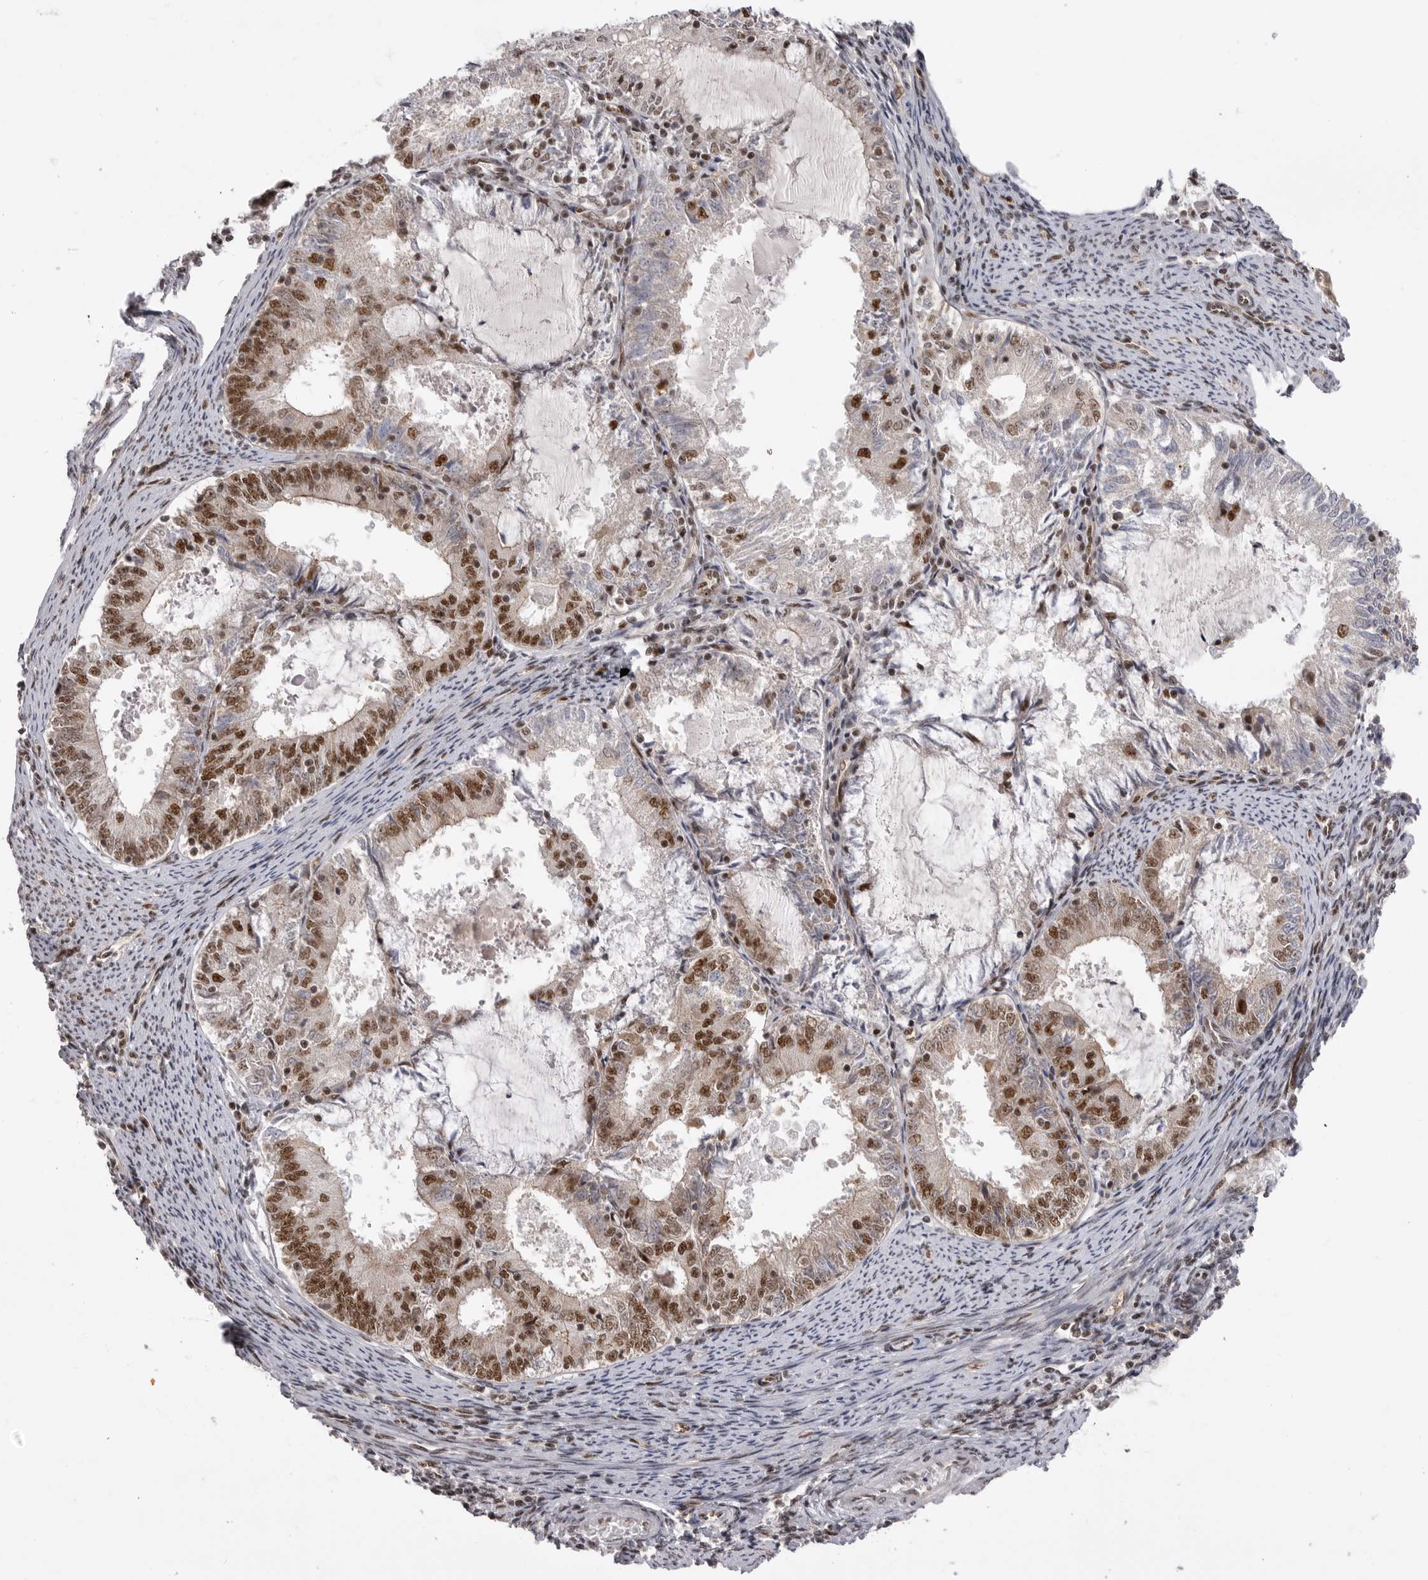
{"staining": {"intensity": "moderate", "quantity": ">75%", "location": "nuclear"}, "tissue": "endometrial cancer", "cell_type": "Tumor cells", "image_type": "cancer", "snomed": [{"axis": "morphology", "description": "Adenocarcinoma, NOS"}, {"axis": "topography", "description": "Endometrium"}], "caption": "Protein staining demonstrates moderate nuclear positivity in about >75% of tumor cells in adenocarcinoma (endometrial). (DAB = brown stain, brightfield microscopy at high magnification).", "gene": "PPP1R8", "patient": {"sex": "female", "age": 57}}